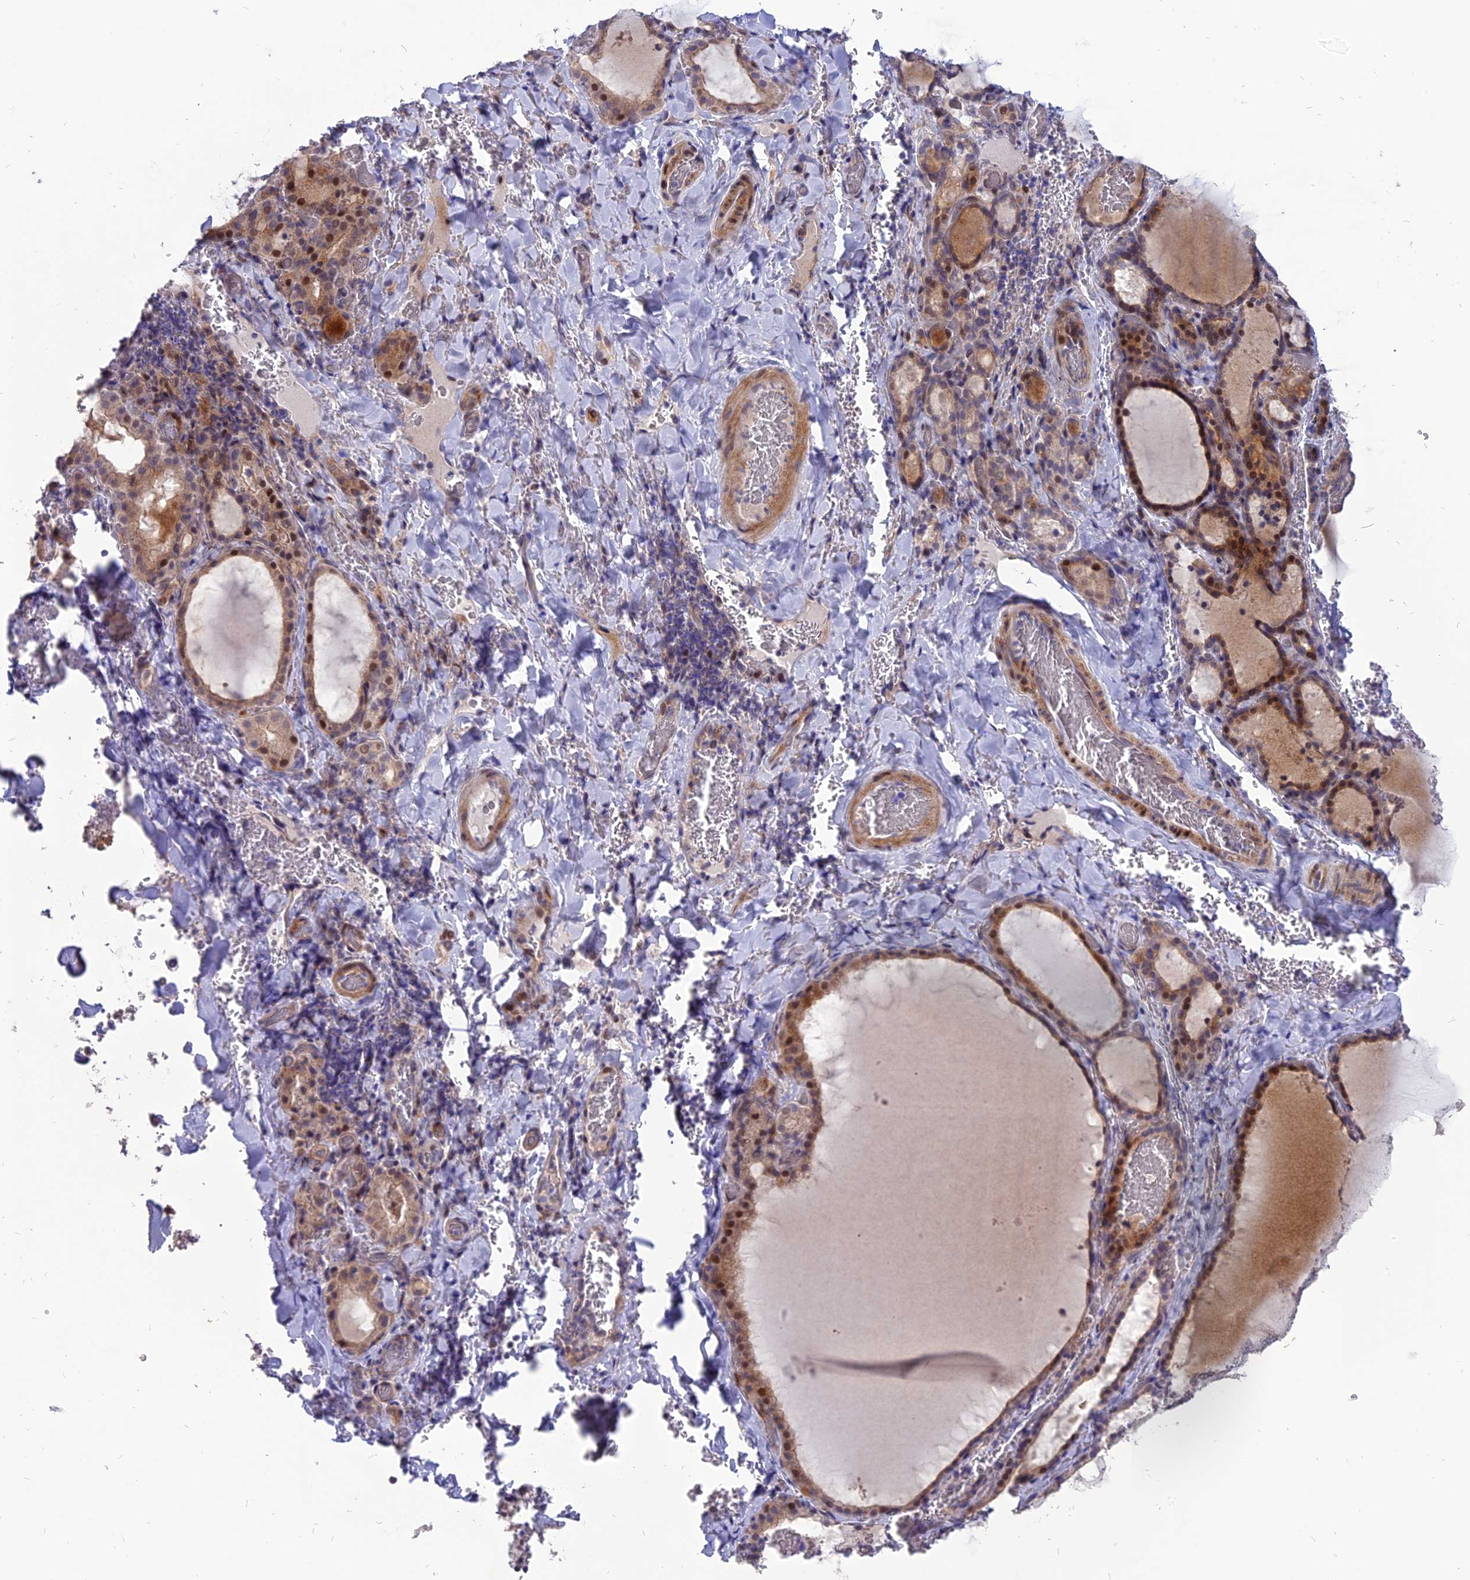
{"staining": {"intensity": "moderate", "quantity": ">75%", "location": "cytoplasmic/membranous,nuclear"}, "tissue": "thyroid gland", "cell_type": "Glandular cells", "image_type": "normal", "snomed": [{"axis": "morphology", "description": "Normal tissue, NOS"}, {"axis": "topography", "description": "Thyroid gland"}], "caption": "This photomicrograph reveals immunohistochemistry (IHC) staining of benign human thyroid gland, with medium moderate cytoplasmic/membranous,nuclear positivity in approximately >75% of glandular cells.", "gene": "TMEM263", "patient": {"sex": "female", "age": 39}}